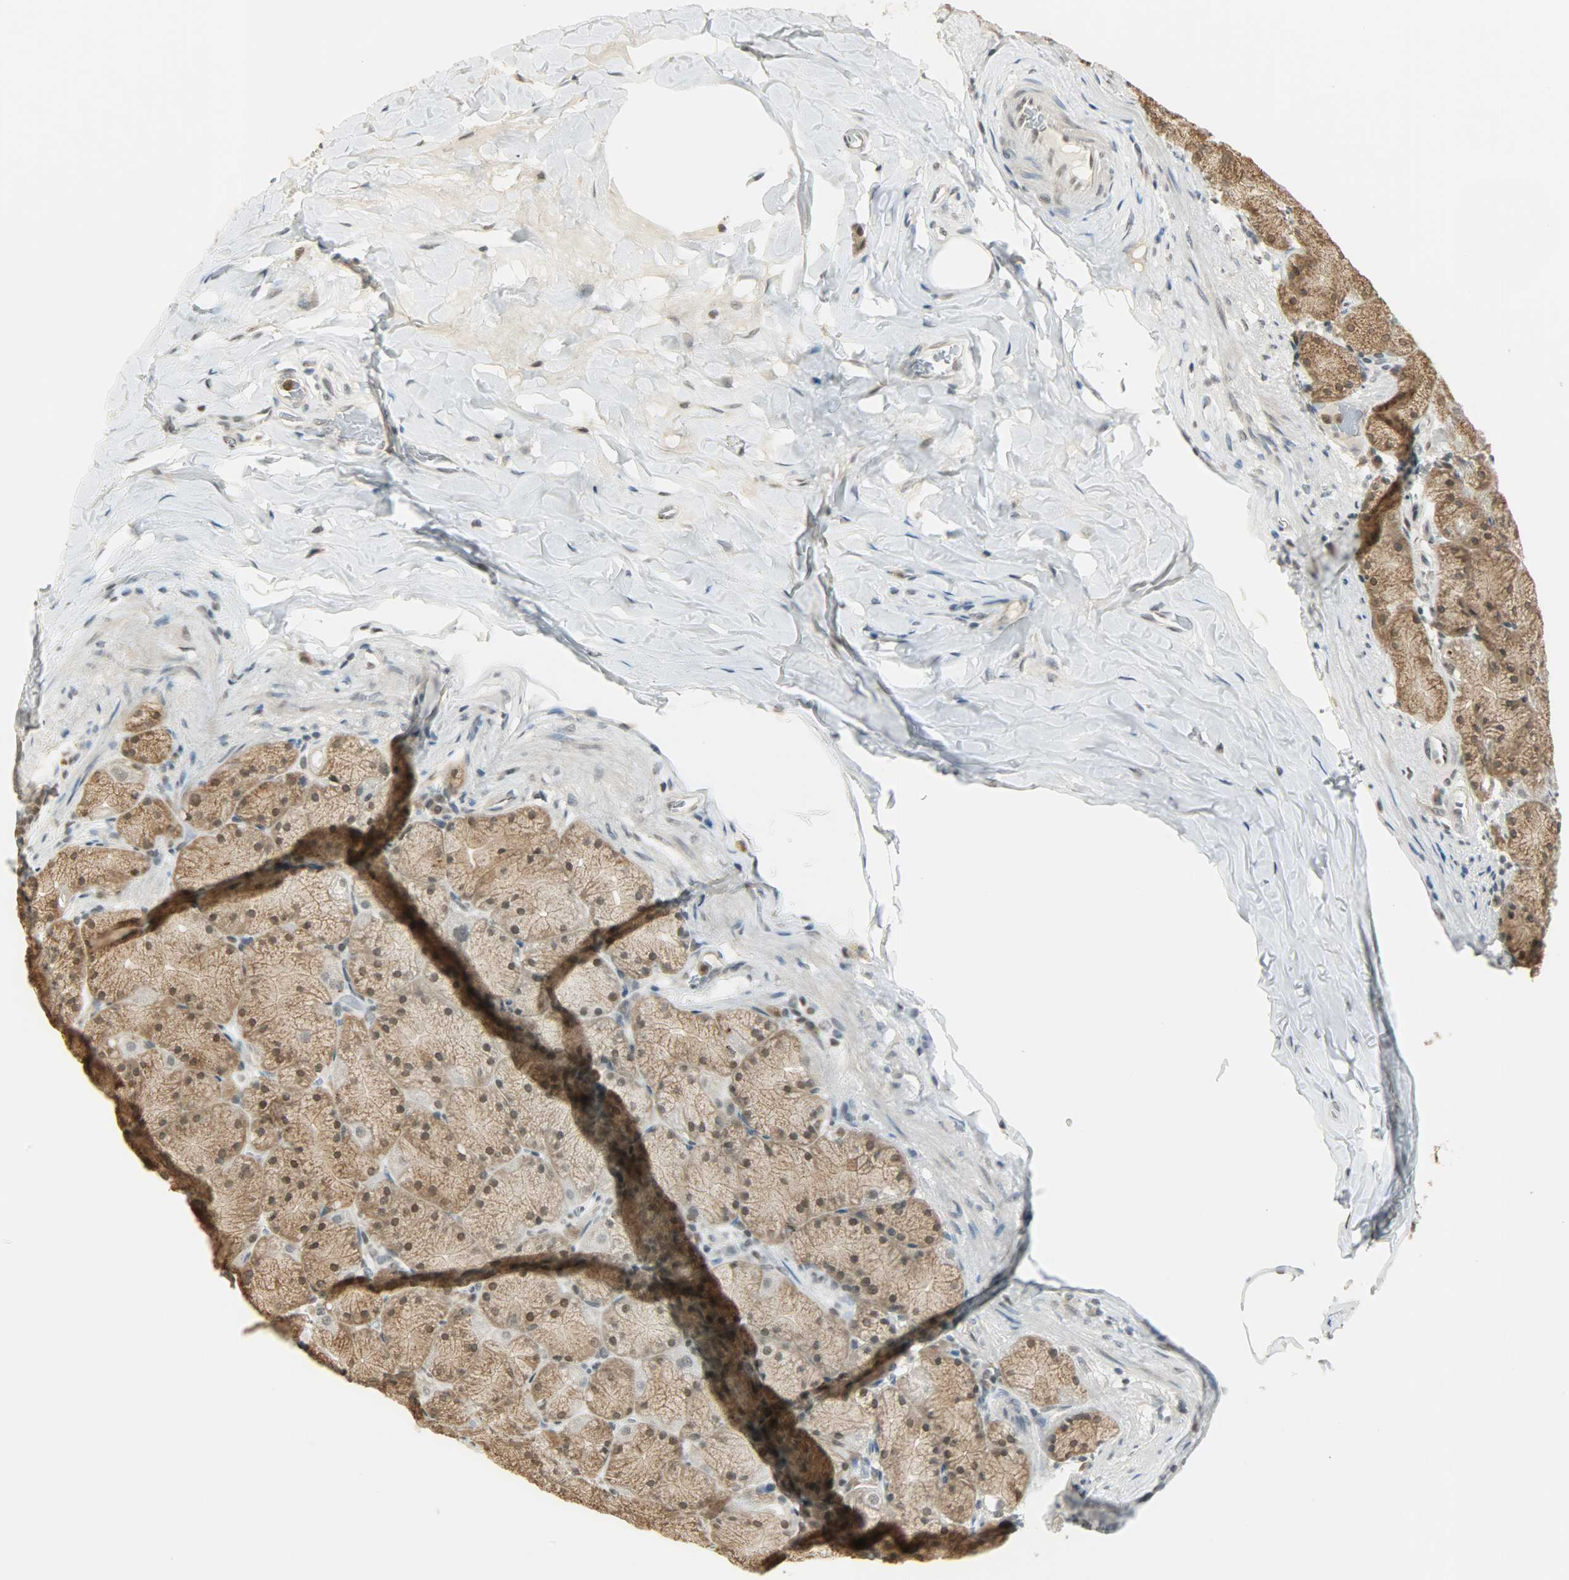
{"staining": {"intensity": "moderate", "quantity": ">75%", "location": "cytoplasmic/membranous"}, "tissue": "stomach", "cell_type": "Glandular cells", "image_type": "normal", "snomed": [{"axis": "morphology", "description": "Normal tissue, NOS"}, {"axis": "topography", "description": "Stomach, upper"}], "caption": "The photomicrograph displays staining of normal stomach, revealing moderate cytoplasmic/membranous protein positivity (brown color) within glandular cells.", "gene": "SMARCA5", "patient": {"sex": "female", "age": 56}}